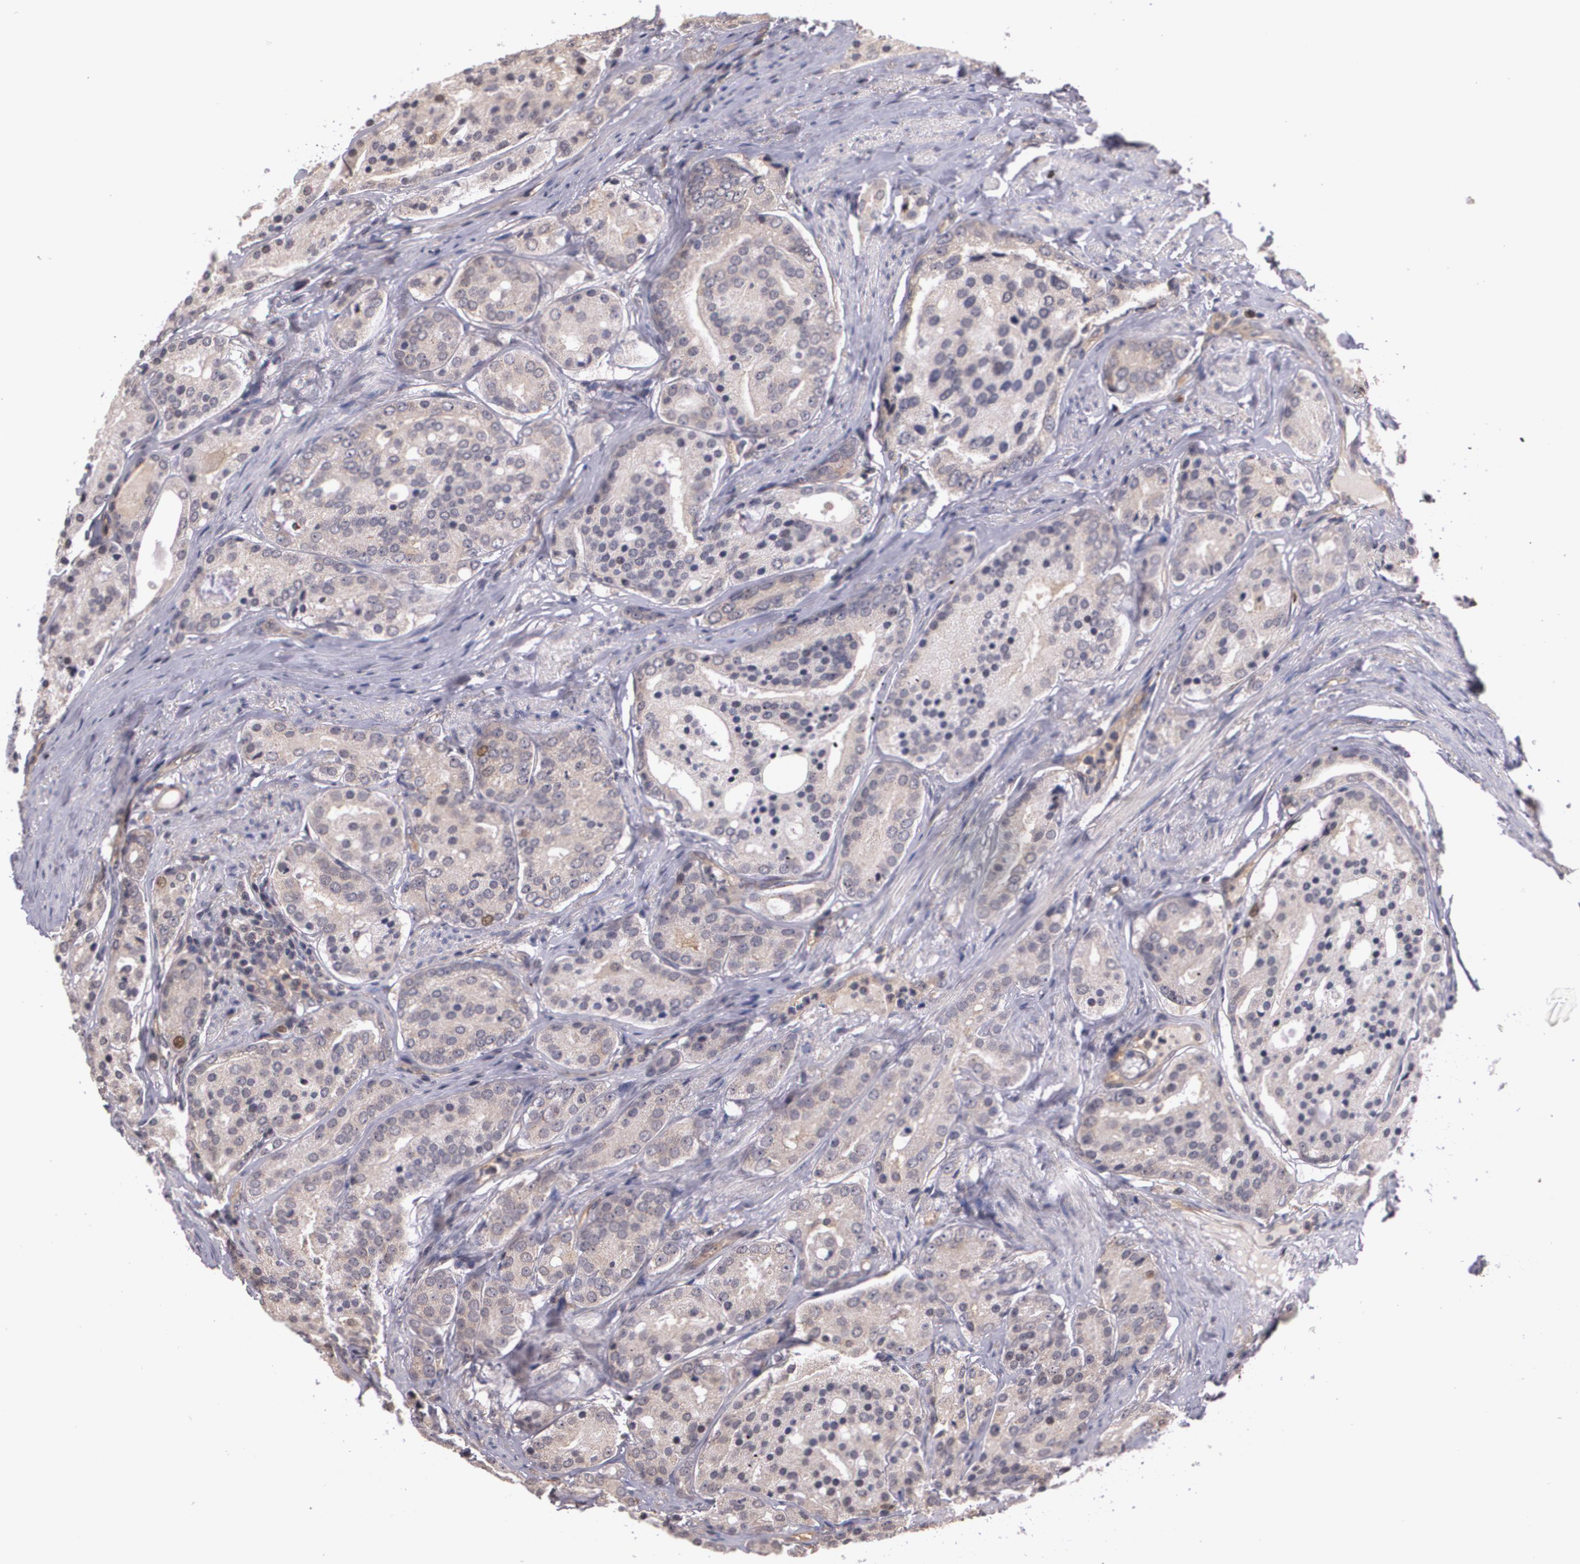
{"staining": {"intensity": "weak", "quantity": ">75%", "location": "cytoplasmic/membranous"}, "tissue": "prostate cancer", "cell_type": "Tumor cells", "image_type": "cancer", "snomed": [{"axis": "morphology", "description": "Adenocarcinoma, High grade"}, {"axis": "topography", "description": "Prostate"}], "caption": "A brown stain highlights weak cytoplasmic/membranous staining of a protein in human high-grade adenocarcinoma (prostate) tumor cells.", "gene": "BRCA1", "patient": {"sex": "male", "age": 64}}